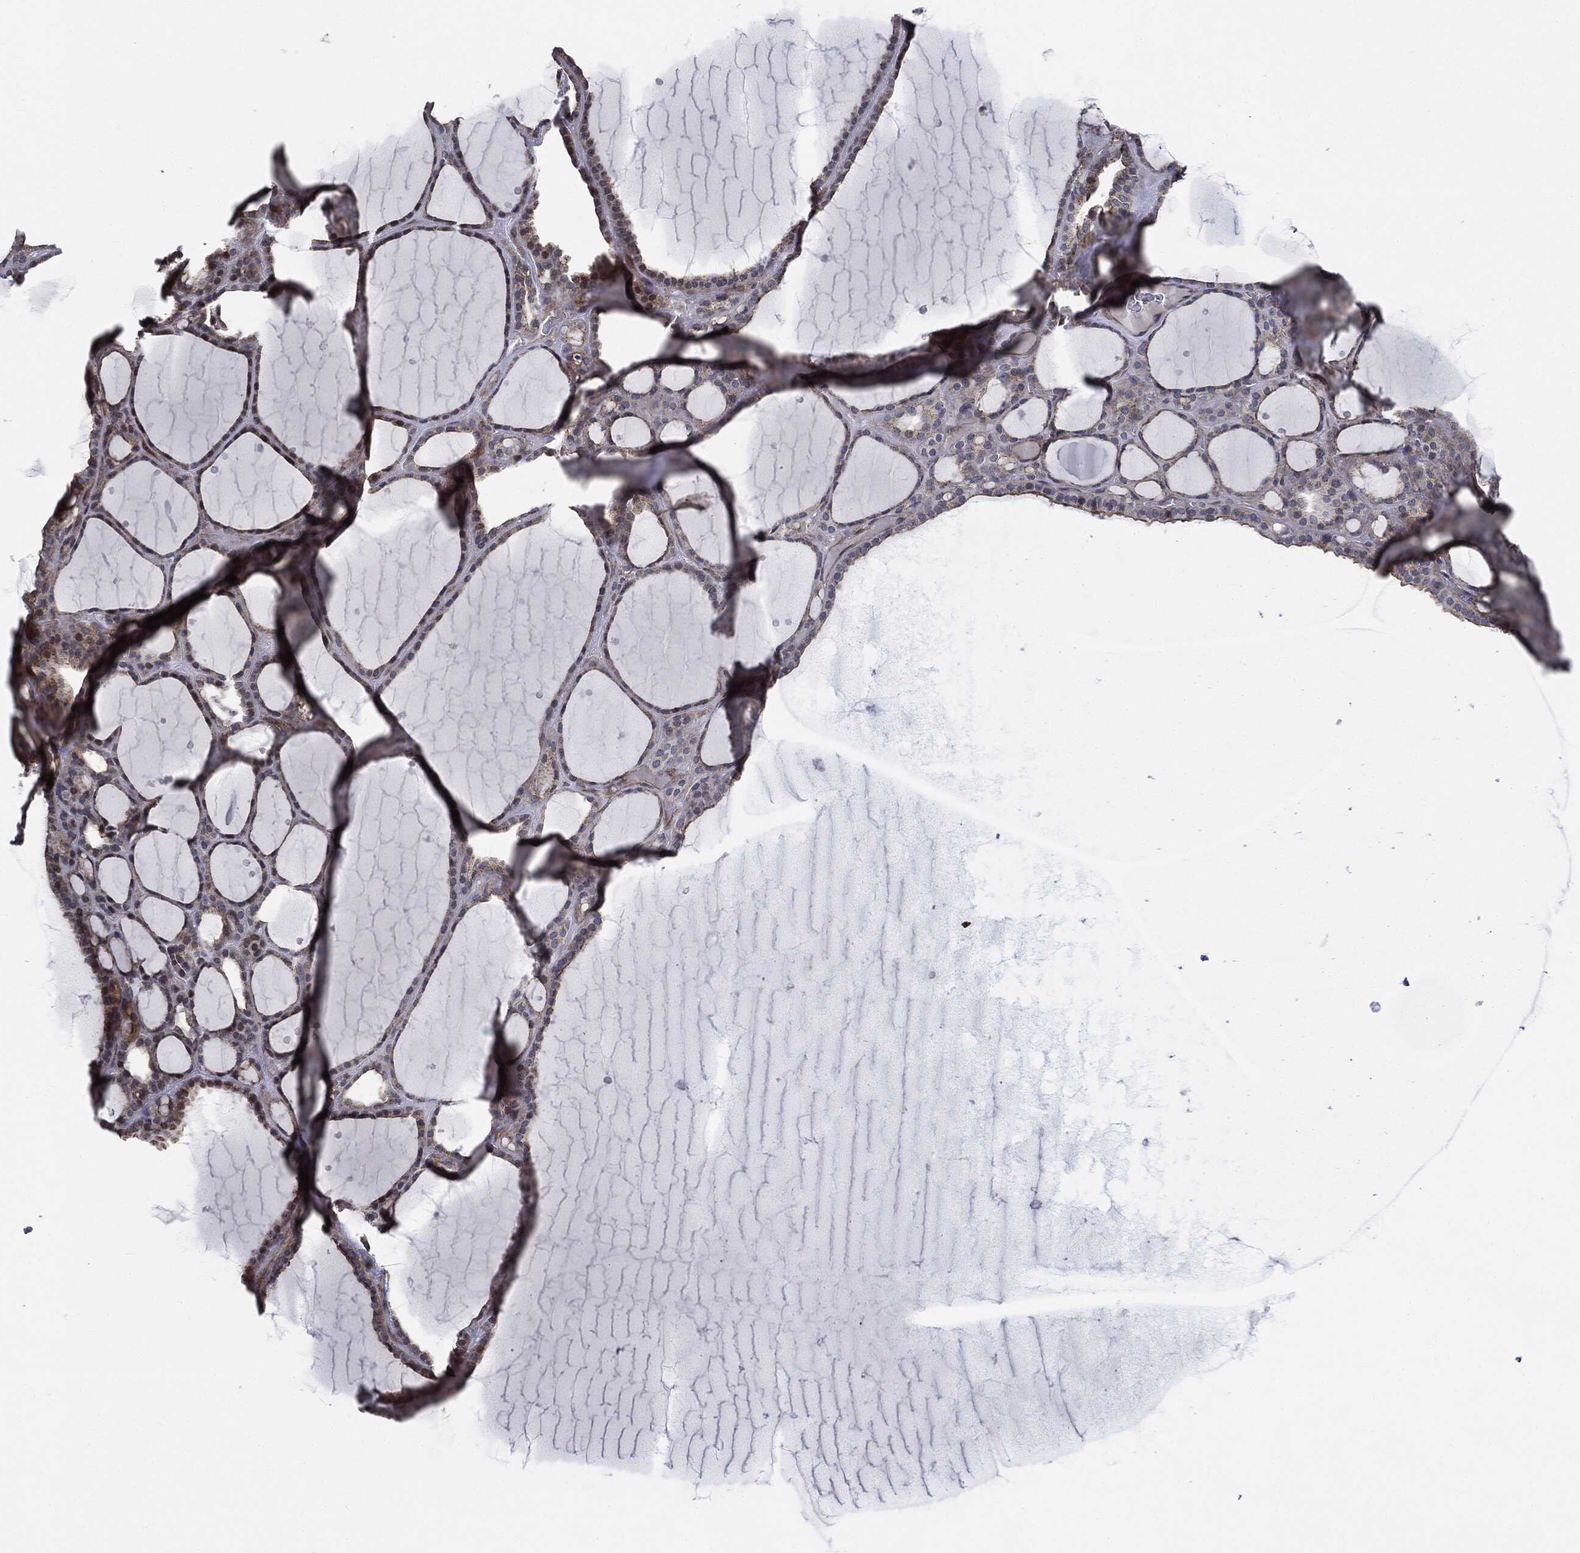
{"staining": {"intensity": "weak", "quantity": ">75%", "location": "cytoplasmic/membranous"}, "tissue": "thyroid gland", "cell_type": "Glandular cells", "image_type": "normal", "snomed": [{"axis": "morphology", "description": "Normal tissue, NOS"}, {"axis": "topography", "description": "Thyroid gland"}], "caption": "Thyroid gland stained with immunohistochemistry (IHC) displays weak cytoplasmic/membranous positivity in about >75% of glandular cells.", "gene": "EPS15L1", "patient": {"sex": "male", "age": 63}}